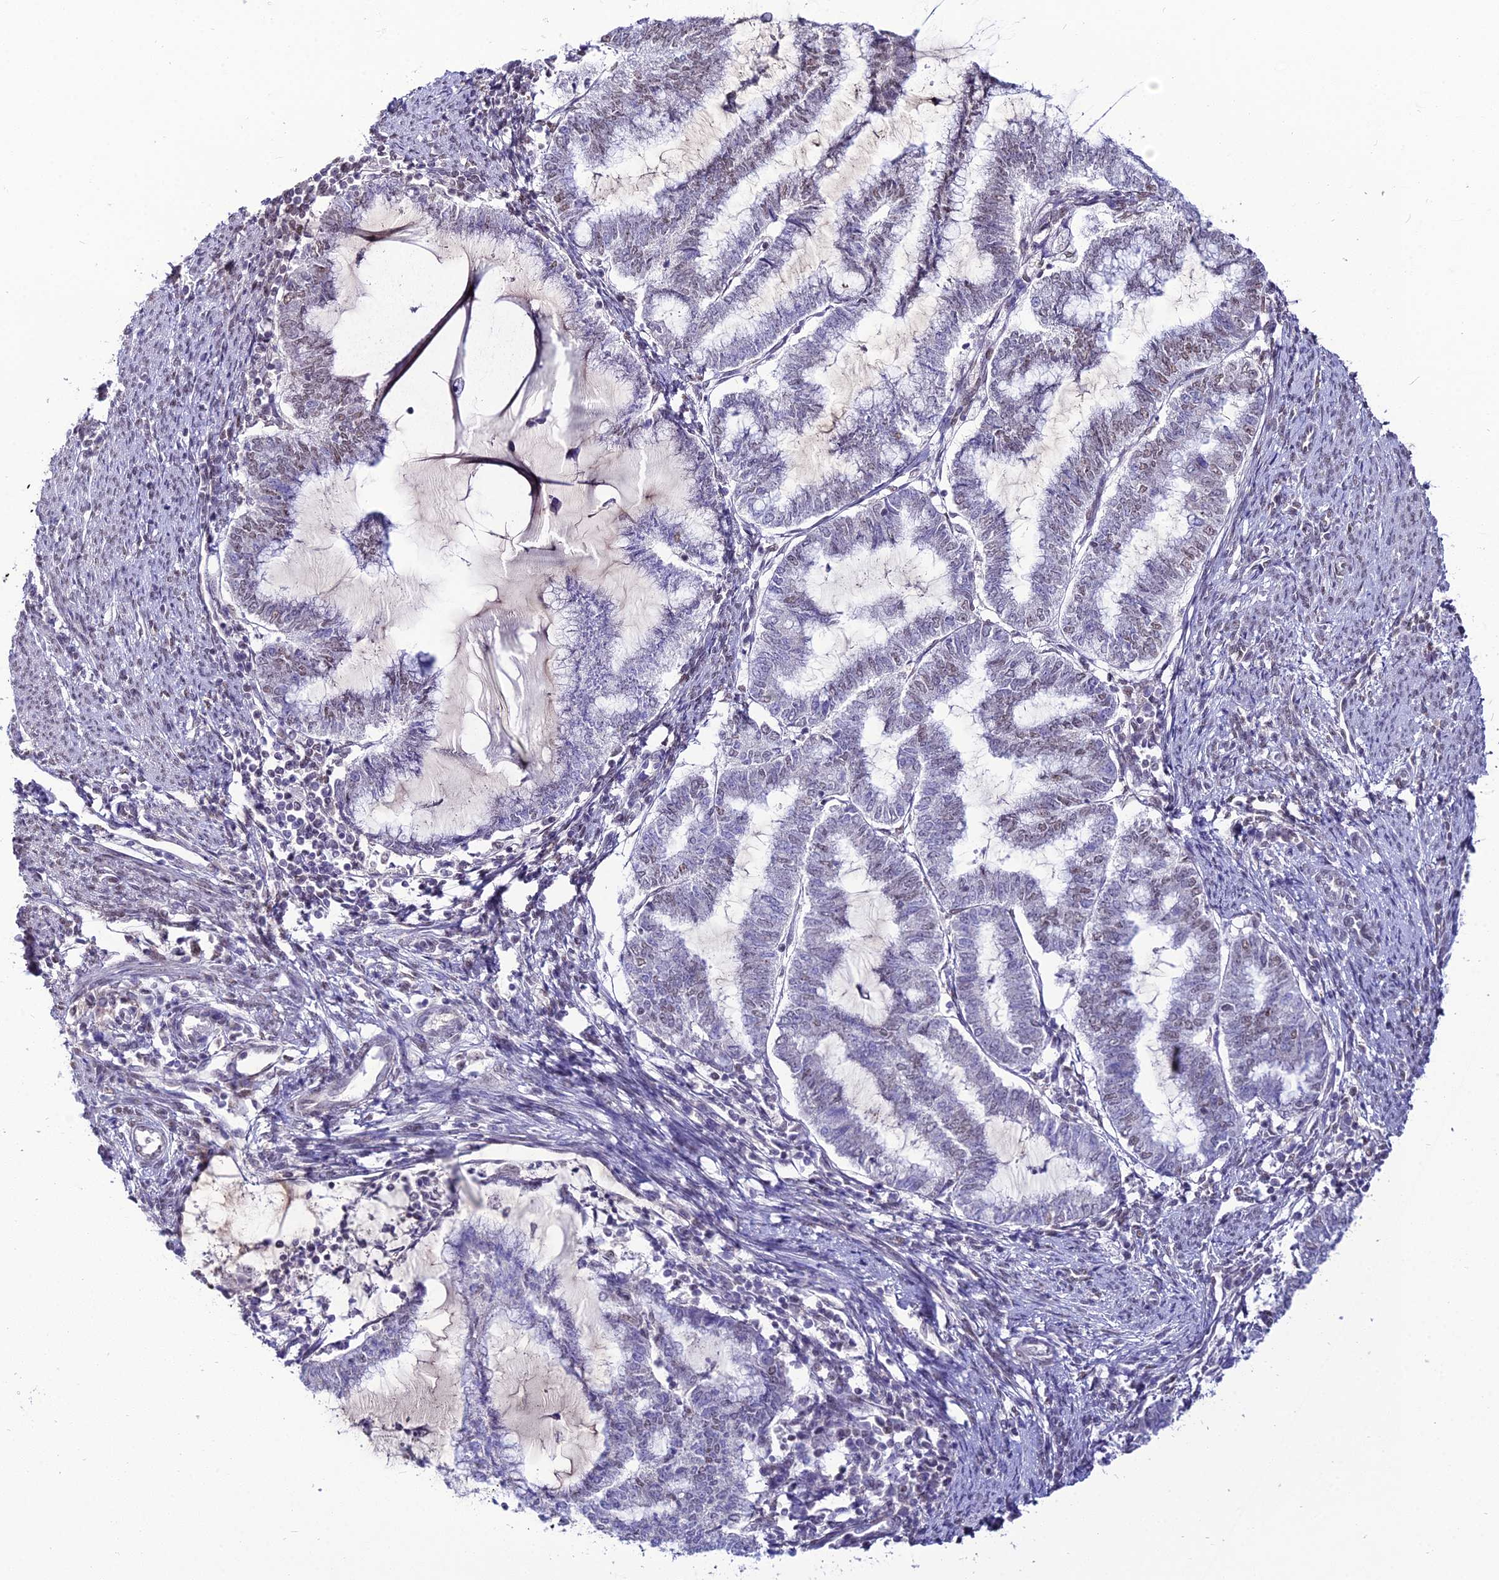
{"staining": {"intensity": "negative", "quantity": "none", "location": "none"}, "tissue": "endometrial cancer", "cell_type": "Tumor cells", "image_type": "cancer", "snomed": [{"axis": "morphology", "description": "Adenocarcinoma, NOS"}, {"axis": "topography", "description": "Endometrium"}], "caption": "Human endometrial cancer (adenocarcinoma) stained for a protein using immunohistochemistry demonstrates no expression in tumor cells.", "gene": "RBM12", "patient": {"sex": "female", "age": 79}}